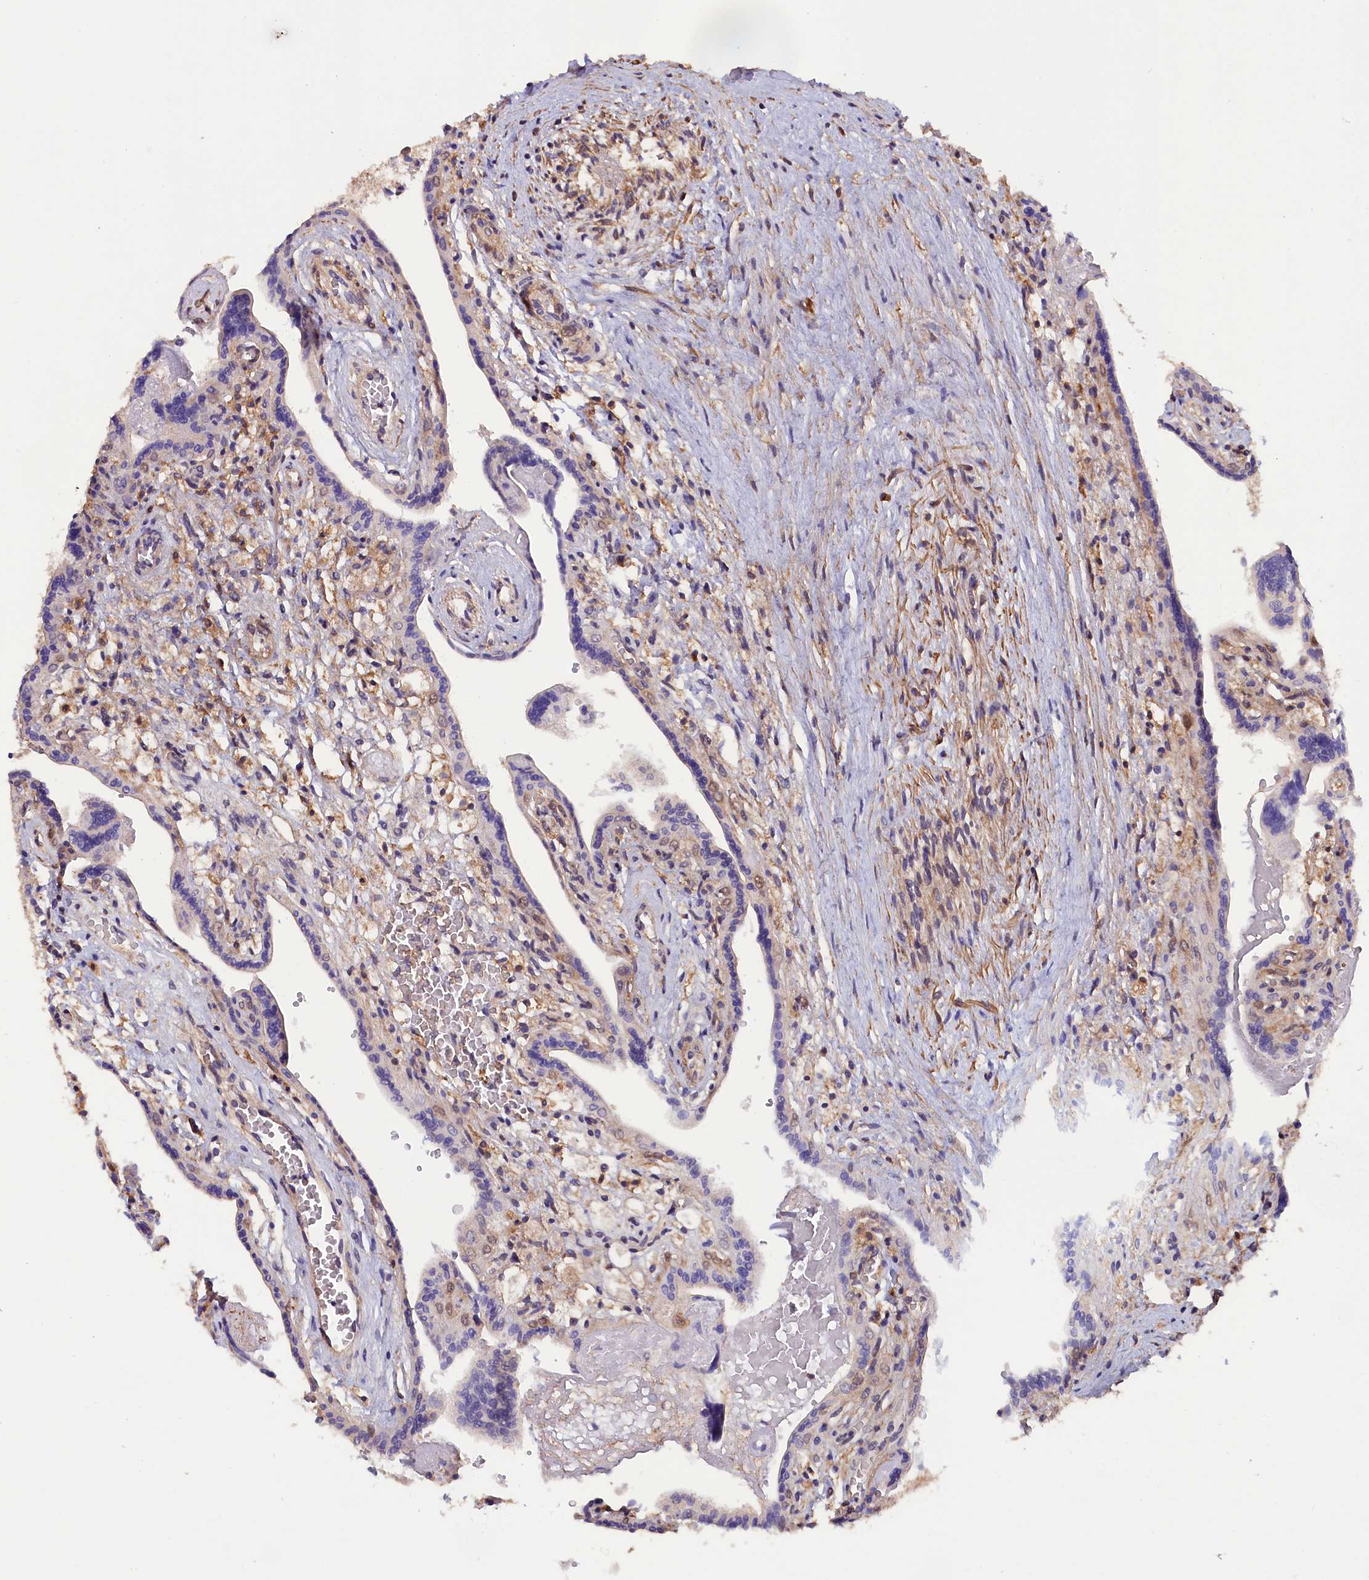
{"staining": {"intensity": "moderate", "quantity": "25%-75%", "location": "cytoplasmic/membranous,nuclear"}, "tissue": "placenta", "cell_type": "Trophoblastic cells", "image_type": "normal", "snomed": [{"axis": "morphology", "description": "Normal tissue, NOS"}, {"axis": "topography", "description": "Placenta"}], "caption": "Protein expression analysis of normal human placenta reveals moderate cytoplasmic/membranous,nuclear positivity in approximately 25%-75% of trophoblastic cells. (Stains: DAB (3,3'-diaminobenzidine) in brown, nuclei in blue, Microscopy: brightfield microscopy at high magnification).", "gene": "JPT2", "patient": {"sex": "female", "age": 37}}